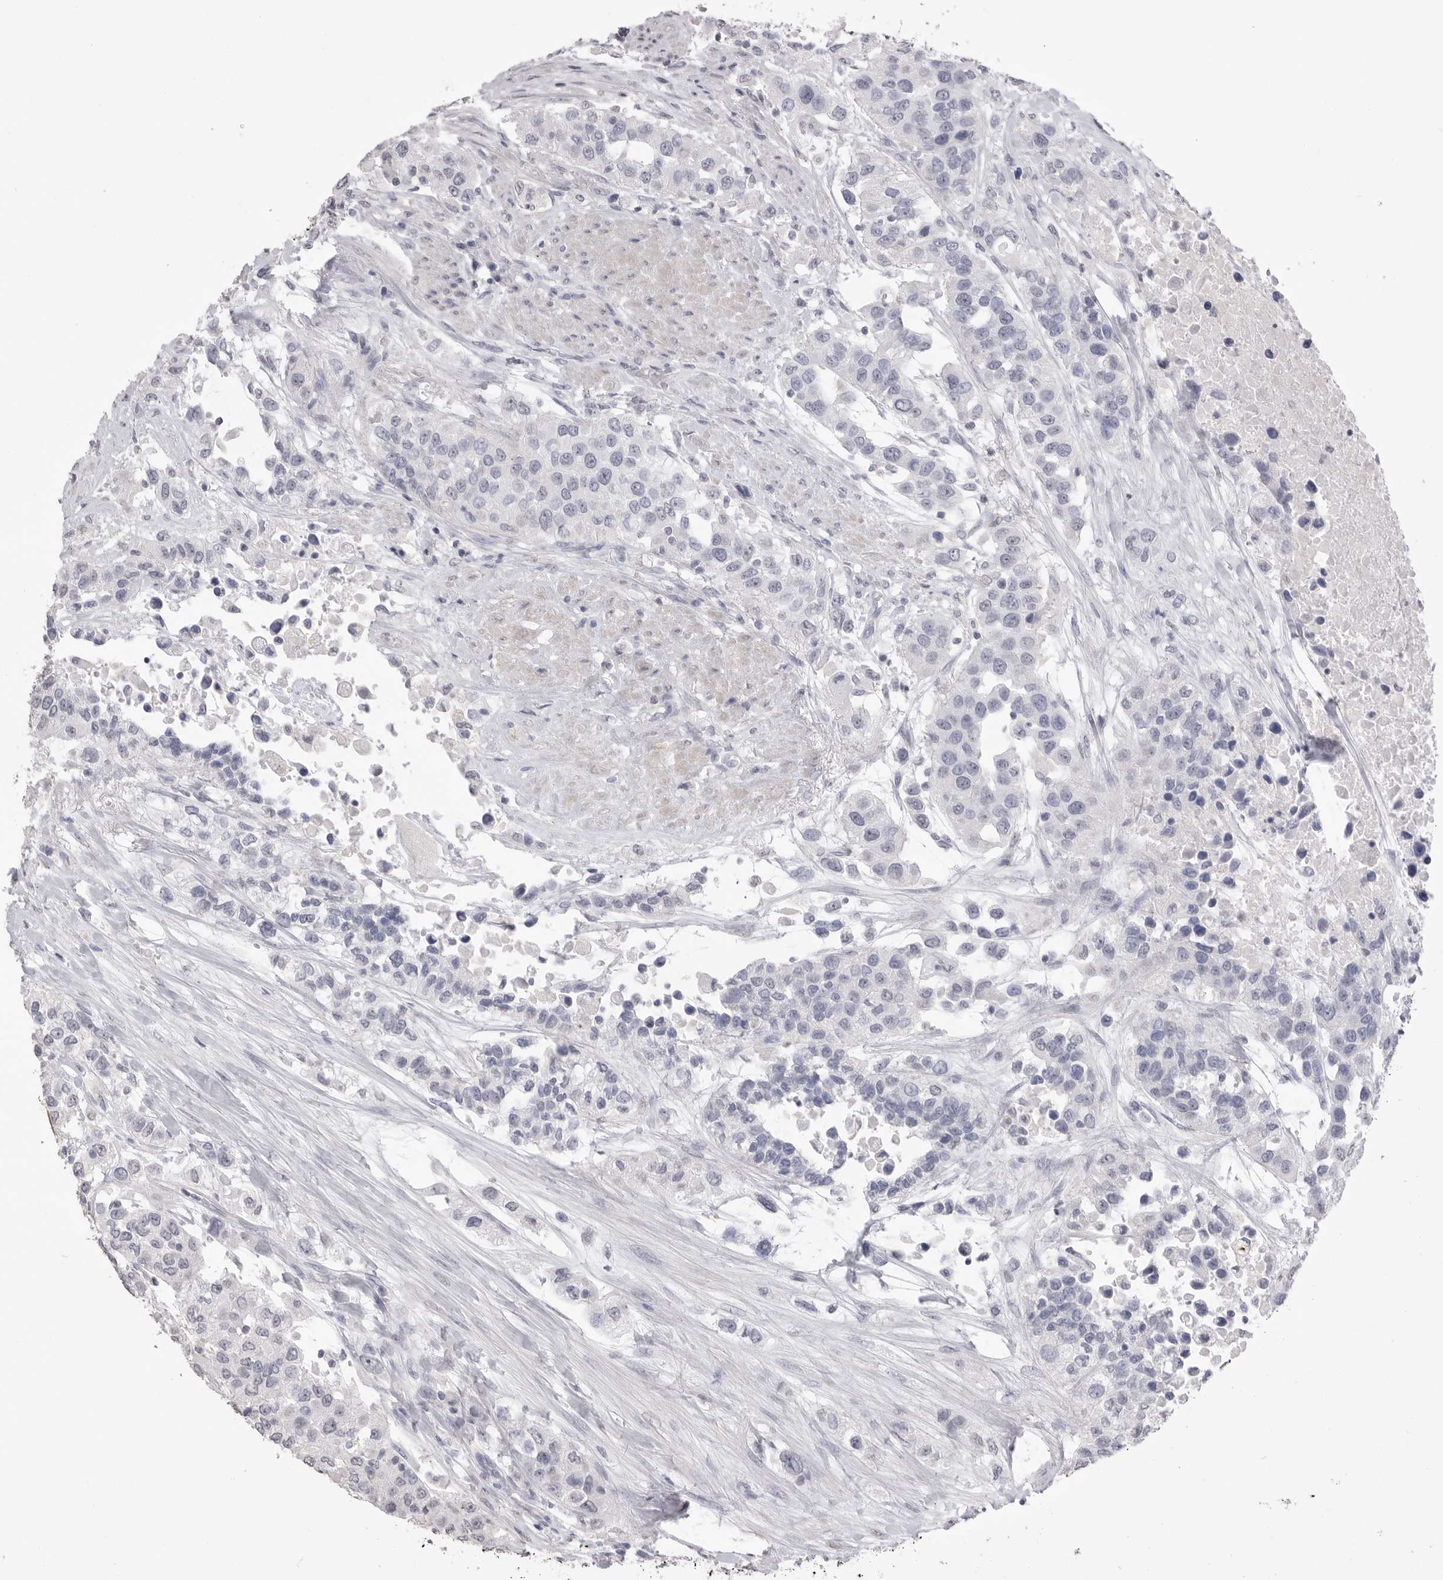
{"staining": {"intensity": "negative", "quantity": "none", "location": "none"}, "tissue": "urothelial cancer", "cell_type": "Tumor cells", "image_type": "cancer", "snomed": [{"axis": "morphology", "description": "Urothelial carcinoma, High grade"}, {"axis": "topography", "description": "Urinary bladder"}], "caption": "A high-resolution micrograph shows immunohistochemistry (IHC) staining of high-grade urothelial carcinoma, which shows no significant positivity in tumor cells.", "gene": "ICAM5", "patient": {"sex": "female", "age": 80}}